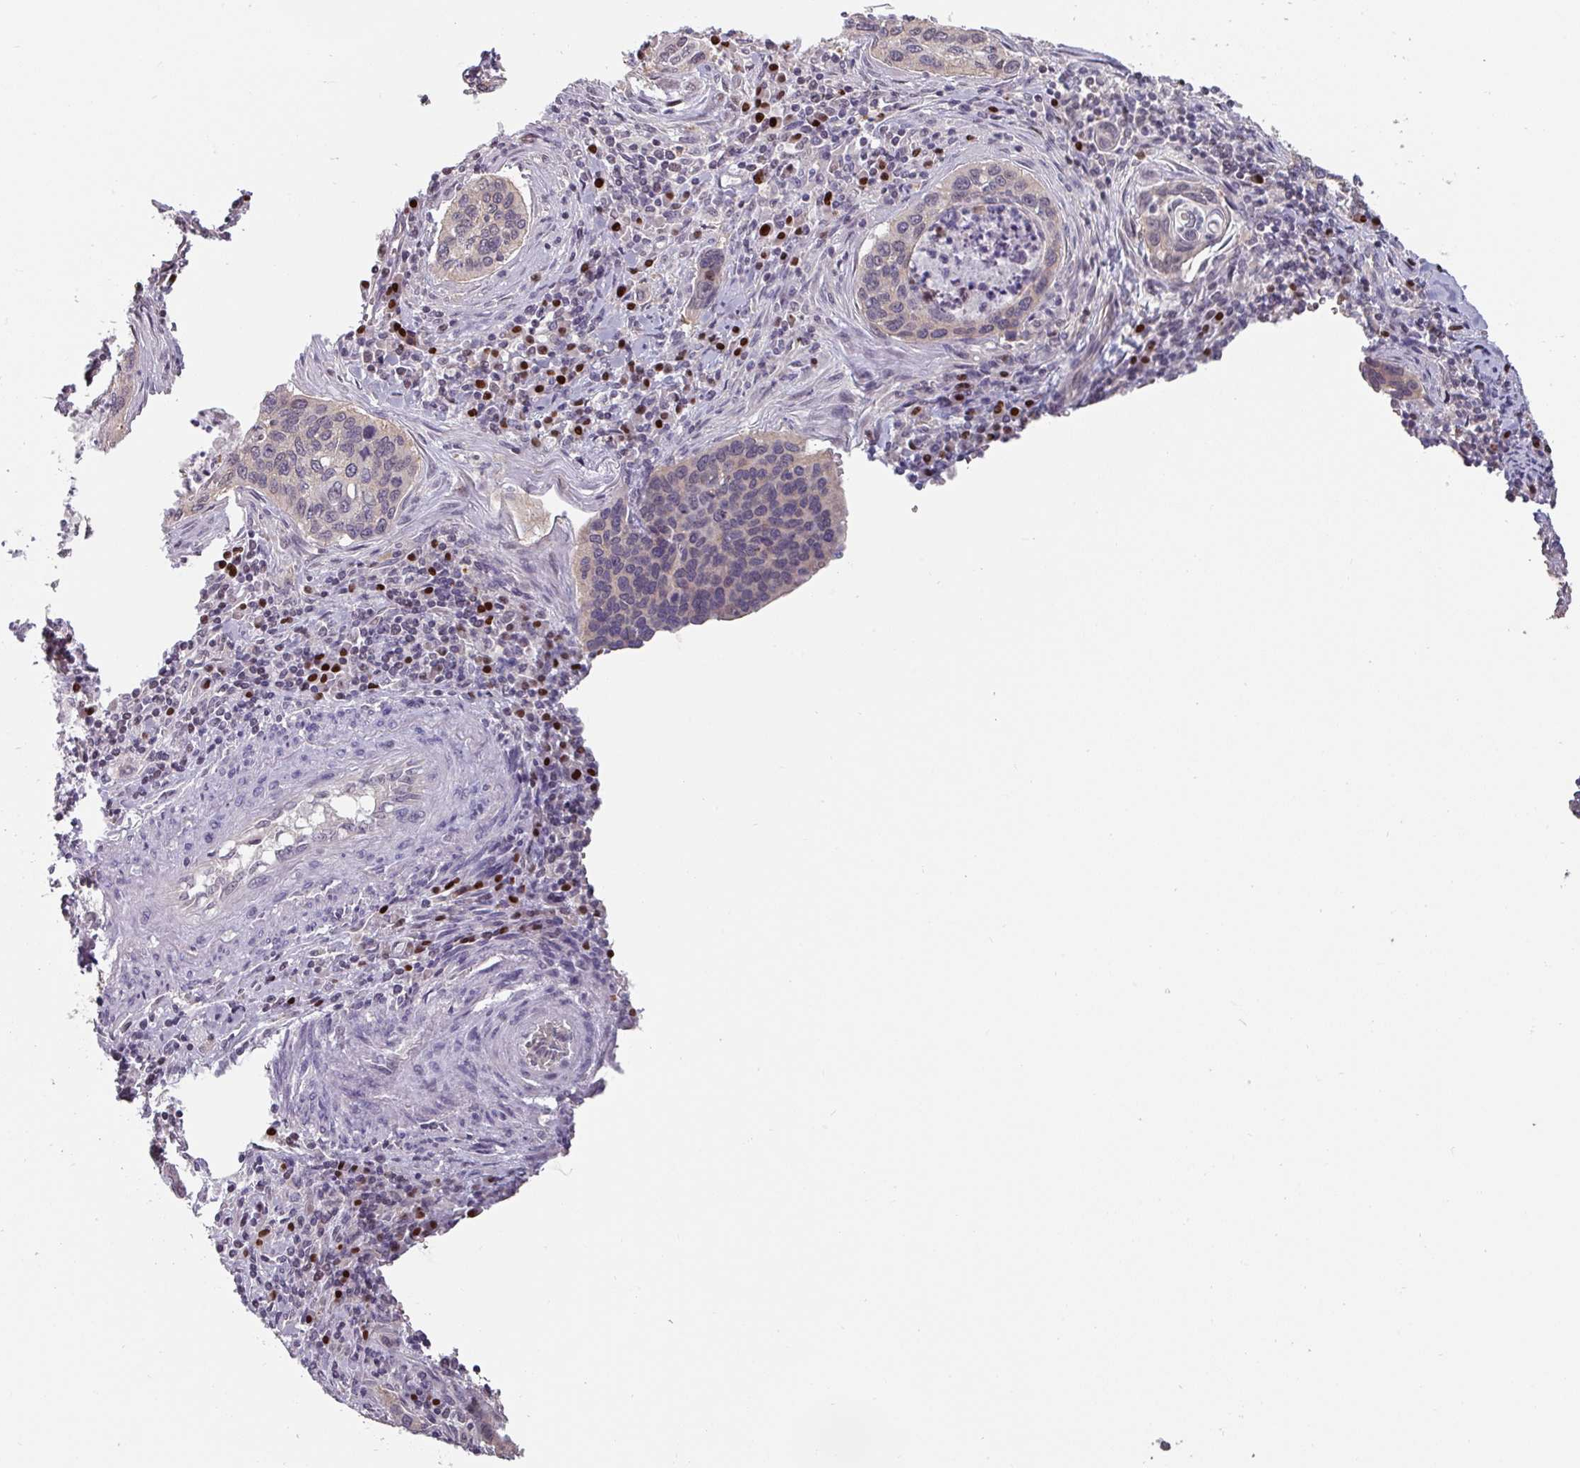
{"staining": {"intensity": "negative", "quantity": "none", "location": "none"}, "tissue": "cervical cancer", "cell_type": "Tumor cells", "image_type": "cancer", "snomed": [{"axis": "morphology", "description": "Squamous cell carcinoma, NOS"}, {"axis": "topography", "description": "Cervix"}], "caption": "Micrograph shows no significant protein expression in tumor cells of cervical squamous cell carcinoma. (Brightfield microscopy of DAB immunohistochemistry (IHC) at high magnification).", "gene": "ZBTB6", "patient": {"sex": "female", "age": 53}}